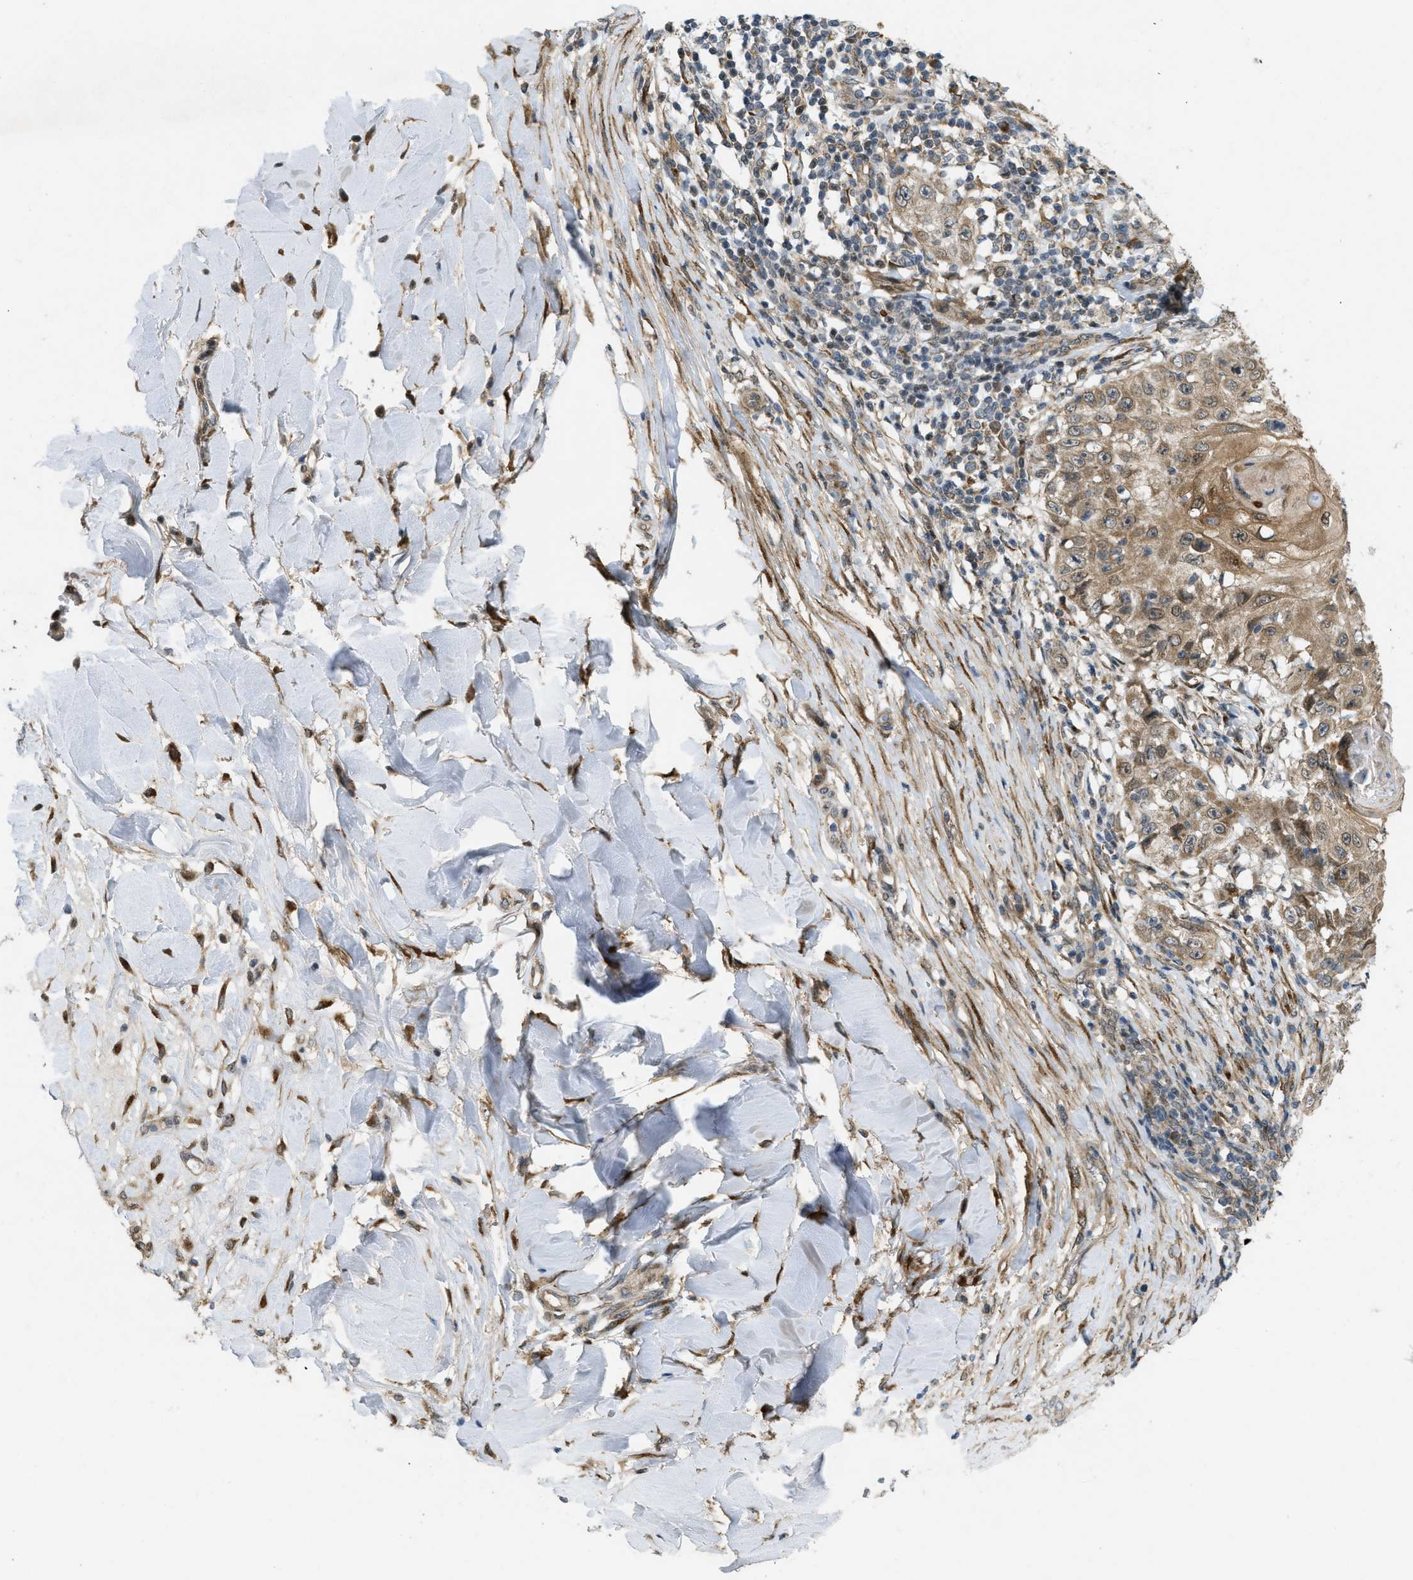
{"staining": {"intensity": "moderate", "quantity": ">75%", "location": "cytoplasmic/membranous"}, "tissue": "skin cancer", "cell_type": "Tumor cells", "image_type": "cancer", "snomed": [{"axis": "morphology", "description": "Squamous cell carcinoma, NOS"}, {"axis": "topography", "description": "Skin"}], "caption": "IHC of squamous cell carcinoma (skin) exhibits medium levels of moderate cytoplasmic/membranous expression in about >75% of tumor cells.", "gene": "IFNLR1", "patient": {"sex": "male", "age": 86}}